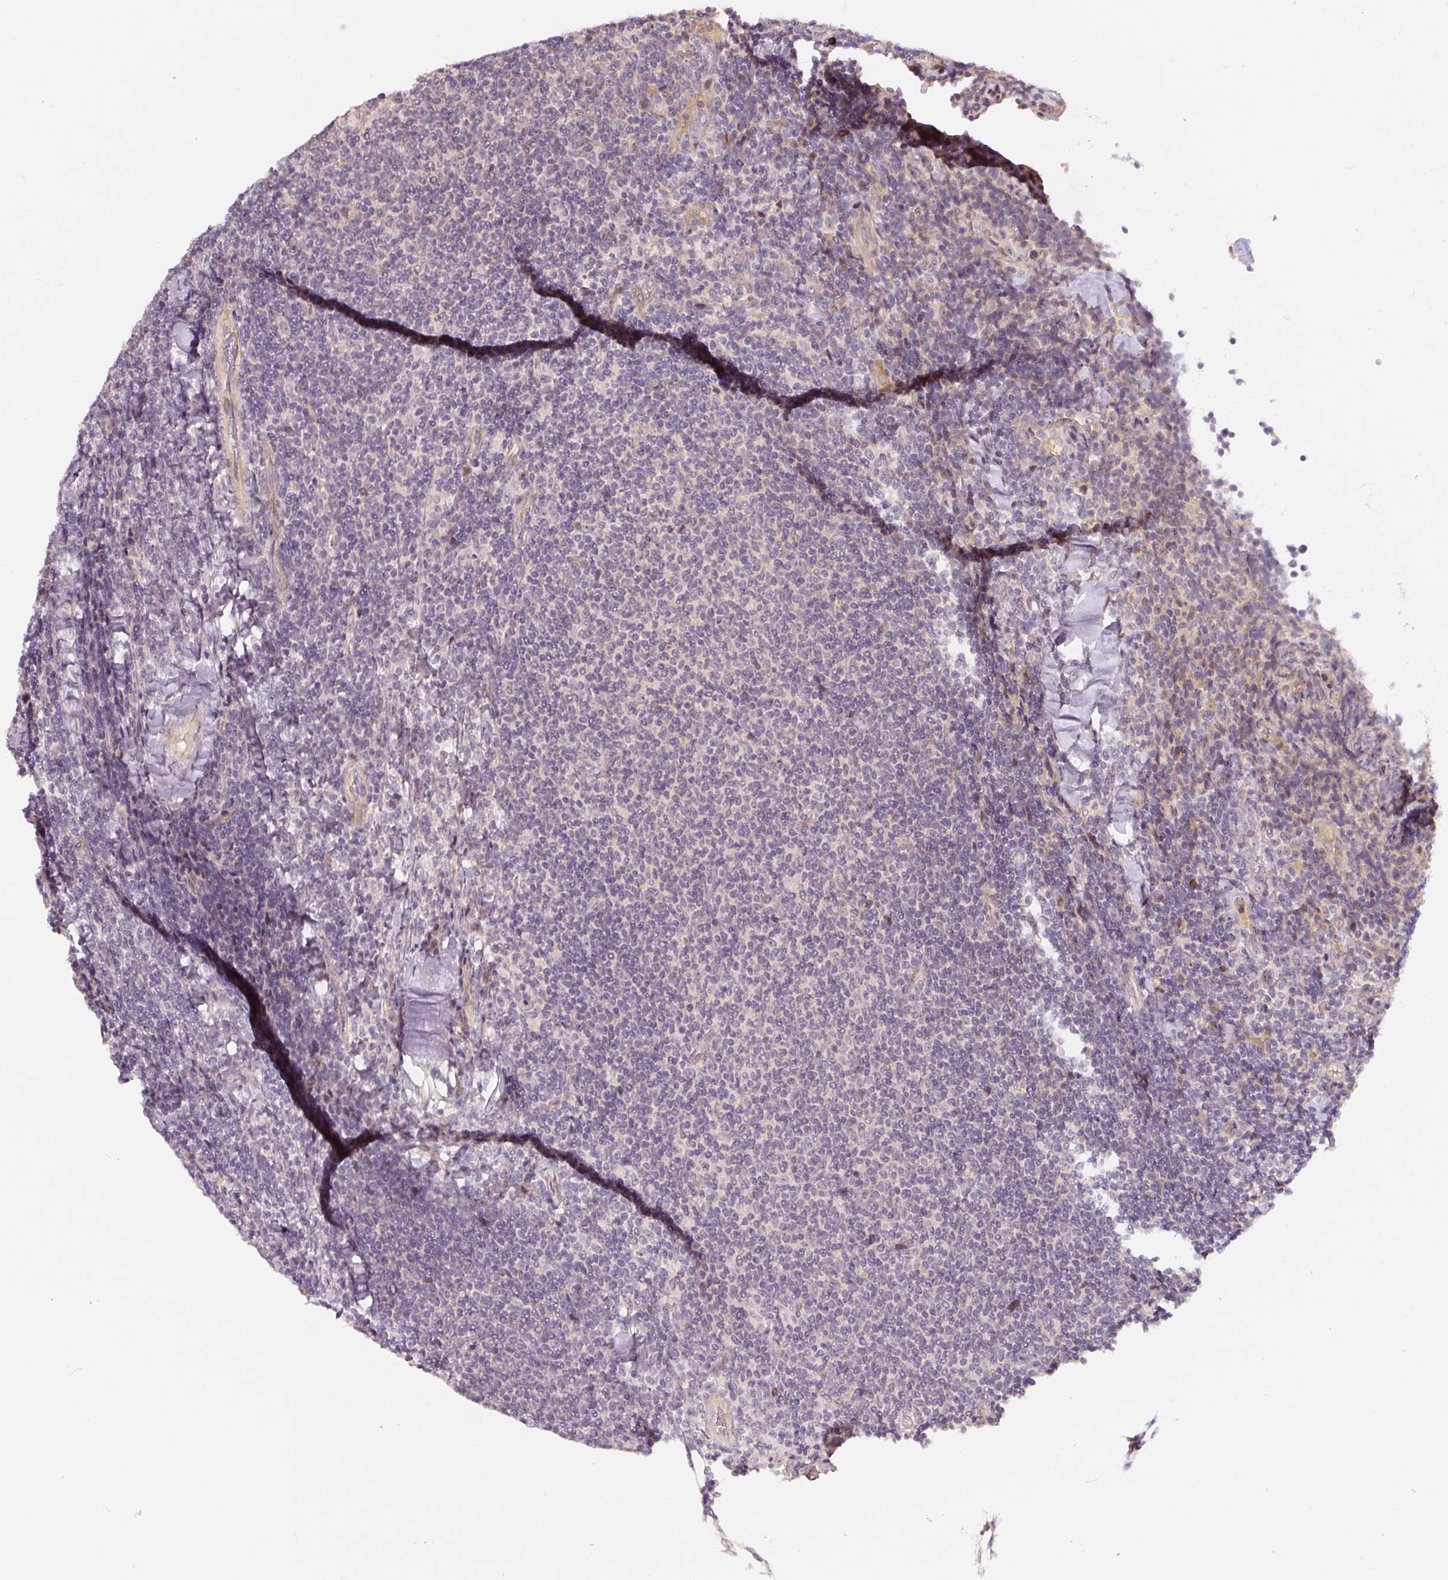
{"staining": {"intensity": "negative", "quantity": "none", "location": "none"}, "tissue": "lymphoma", "cell_type": "Tumor cells", "image_type": "cancer", "snomed": [{"axis": "morphology", "description": "Malignant lymphoma, non-Hodgkin's type, Low grade"}, {"axis": "topography", "description": "Lymph node"}], "caption": "IHC photomicrograph of malignant lymphoma, non-Hodgkin's type (low-grade) stained for a protein (brown), which exhibits no positivity in tumor cells.", "gene": "PWWP3B", "patient": {"sex": "male", "age": 52}}